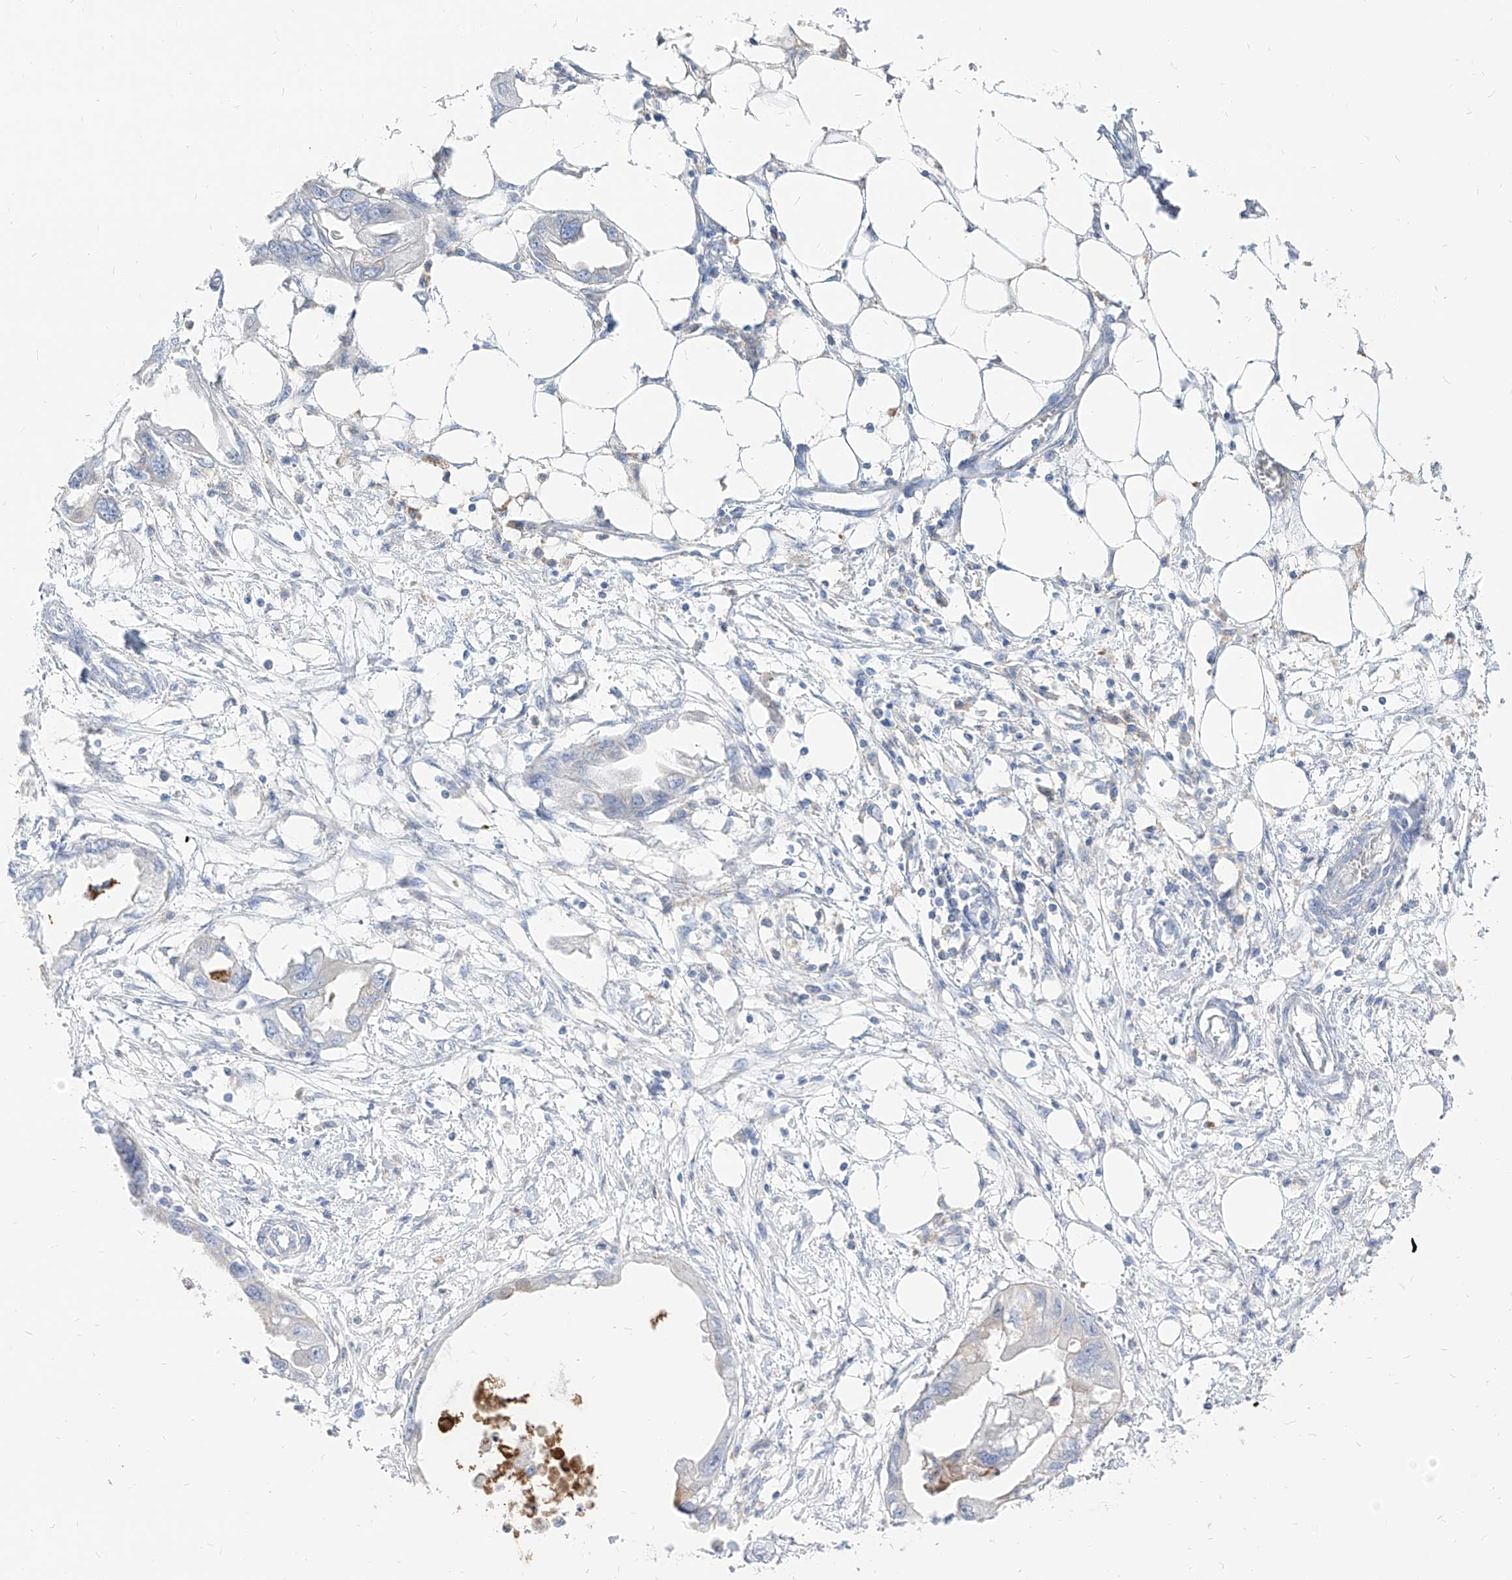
{"staining": {"intensity": "negative", "quantity": "none", "location": "none"}, "tissue": "endometrial cancer", "cell_type": "Tumor cells", "image_type": "cancer", "snomed": [{"axis": "morphology", "description": "Adenocarcinoma, NOS"}, {"axis": "morphology", "description": "Adenocarcinoma, metastatic, NOS"}, {"axis": "topography", "description": "Adipose tissue"}, {"axis": "topography", "description": "Endometrium"}], "caption": "High magnification brightfield microscopy of metastatic adenocarcinoma (endometrial) stained with DAB (brown) and counterstained with hematoxylin (blue): tumor cells show no significant positivity. (Brightfield microscopy of DAB immunohistochemistry at high magnification).", "gene": "RBFOX3", "patient": {"sex": "female", "age": 67}}